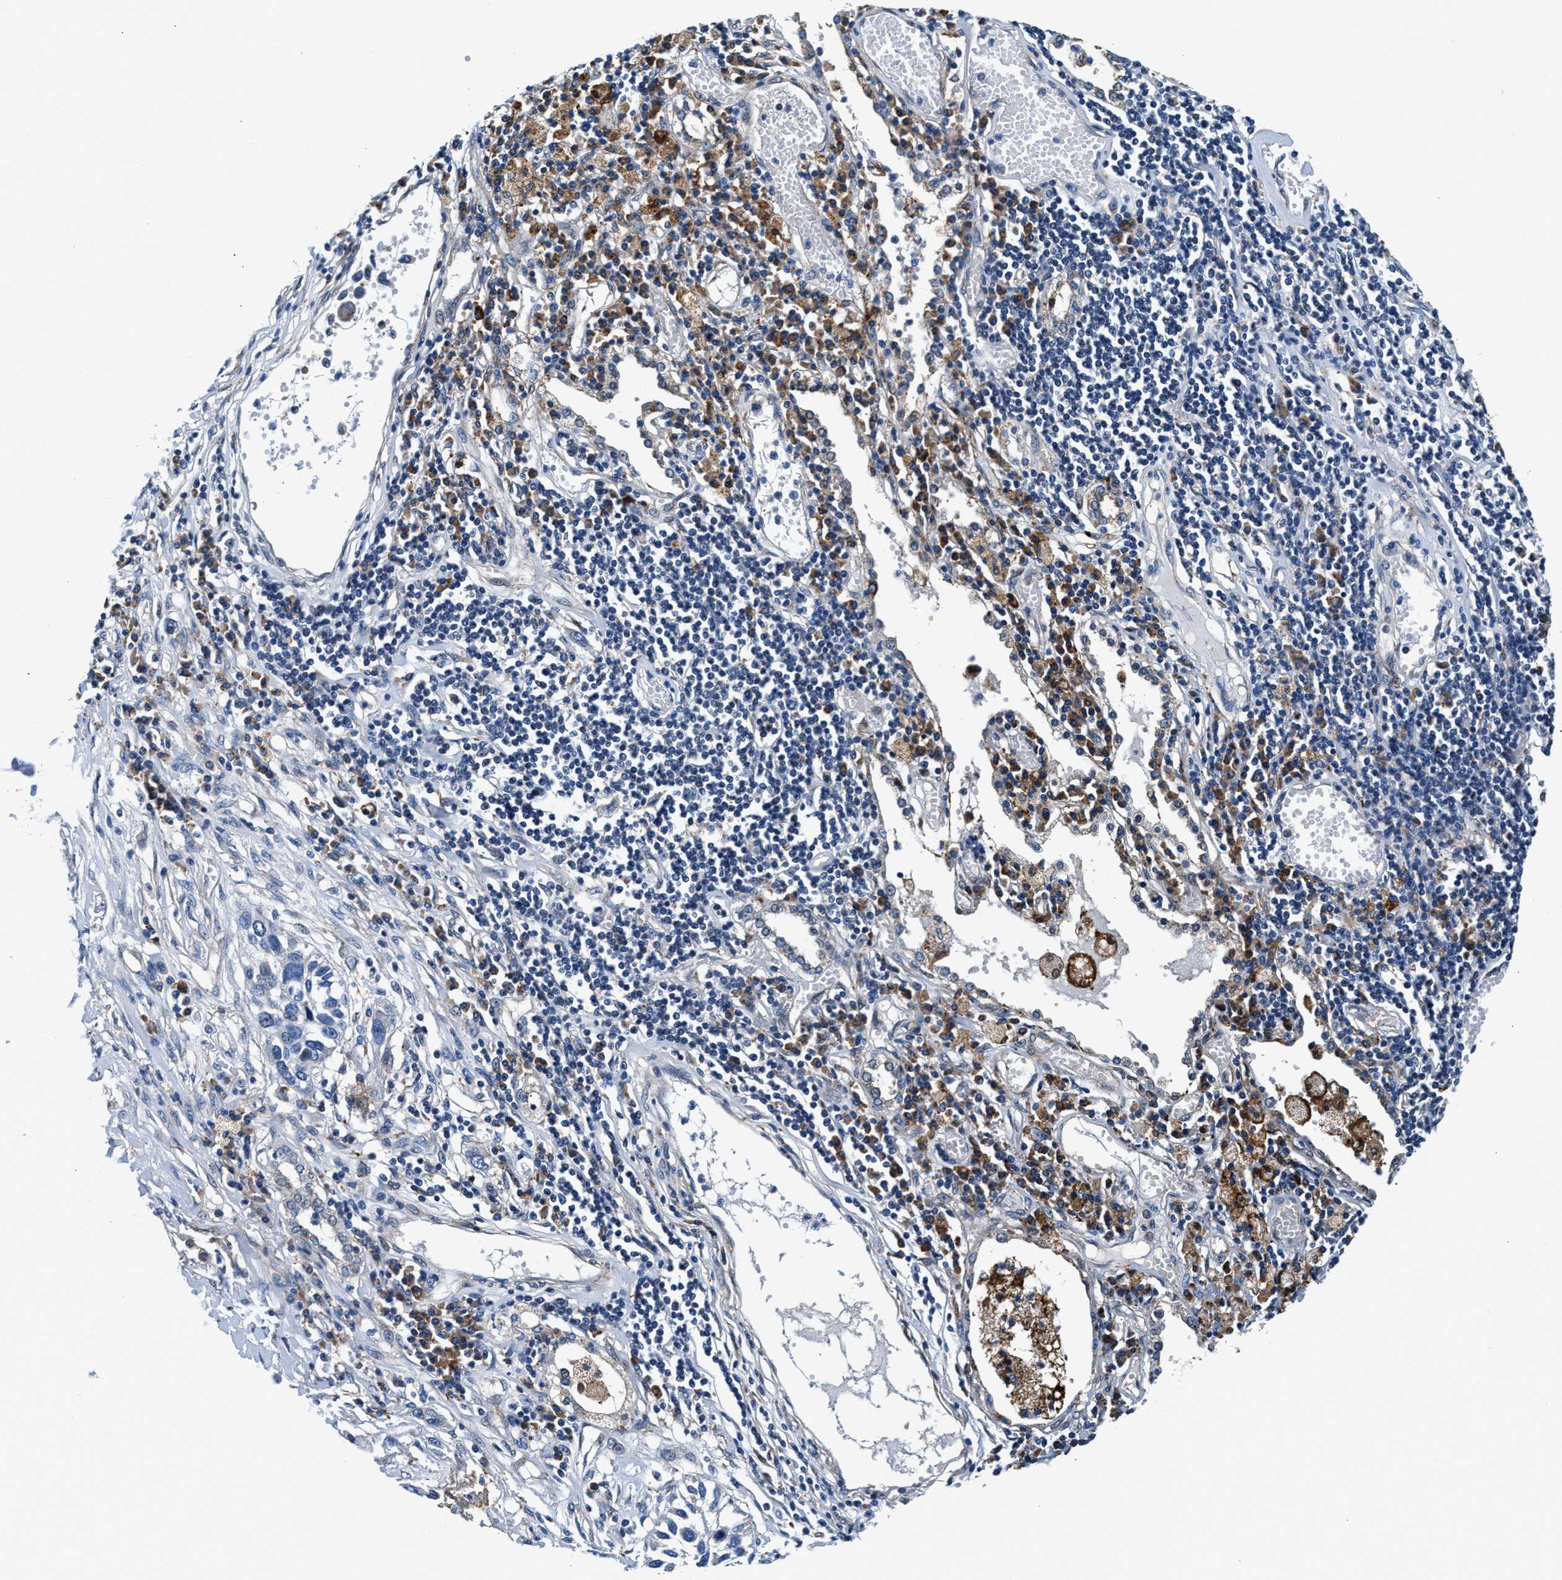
{"staining": {"intensity": "negative", "quantity": "none", "location": "none"}, "tissue": "lung cancer", "cell_type": "Tumor cells", "image_type": "cancer", "snomed": [{"axis": "morphology", "description": "Squamous cell carcinoma, NOS"}, {"axis": "topography", "description": "Lung"}], "caption": "Immunohistochemistry histopathology image of lung squamous cell carcinoma stained for a protein (brown), which displays no positivity in tumor cells. The staining was performed using DAB to visualize the protein expression in brown, while the nuclei were stained in blue with hematoxylin (Magnification: 20x).", "gene": "SLFN11", "patient": {"sex": "male", "age": 71}}